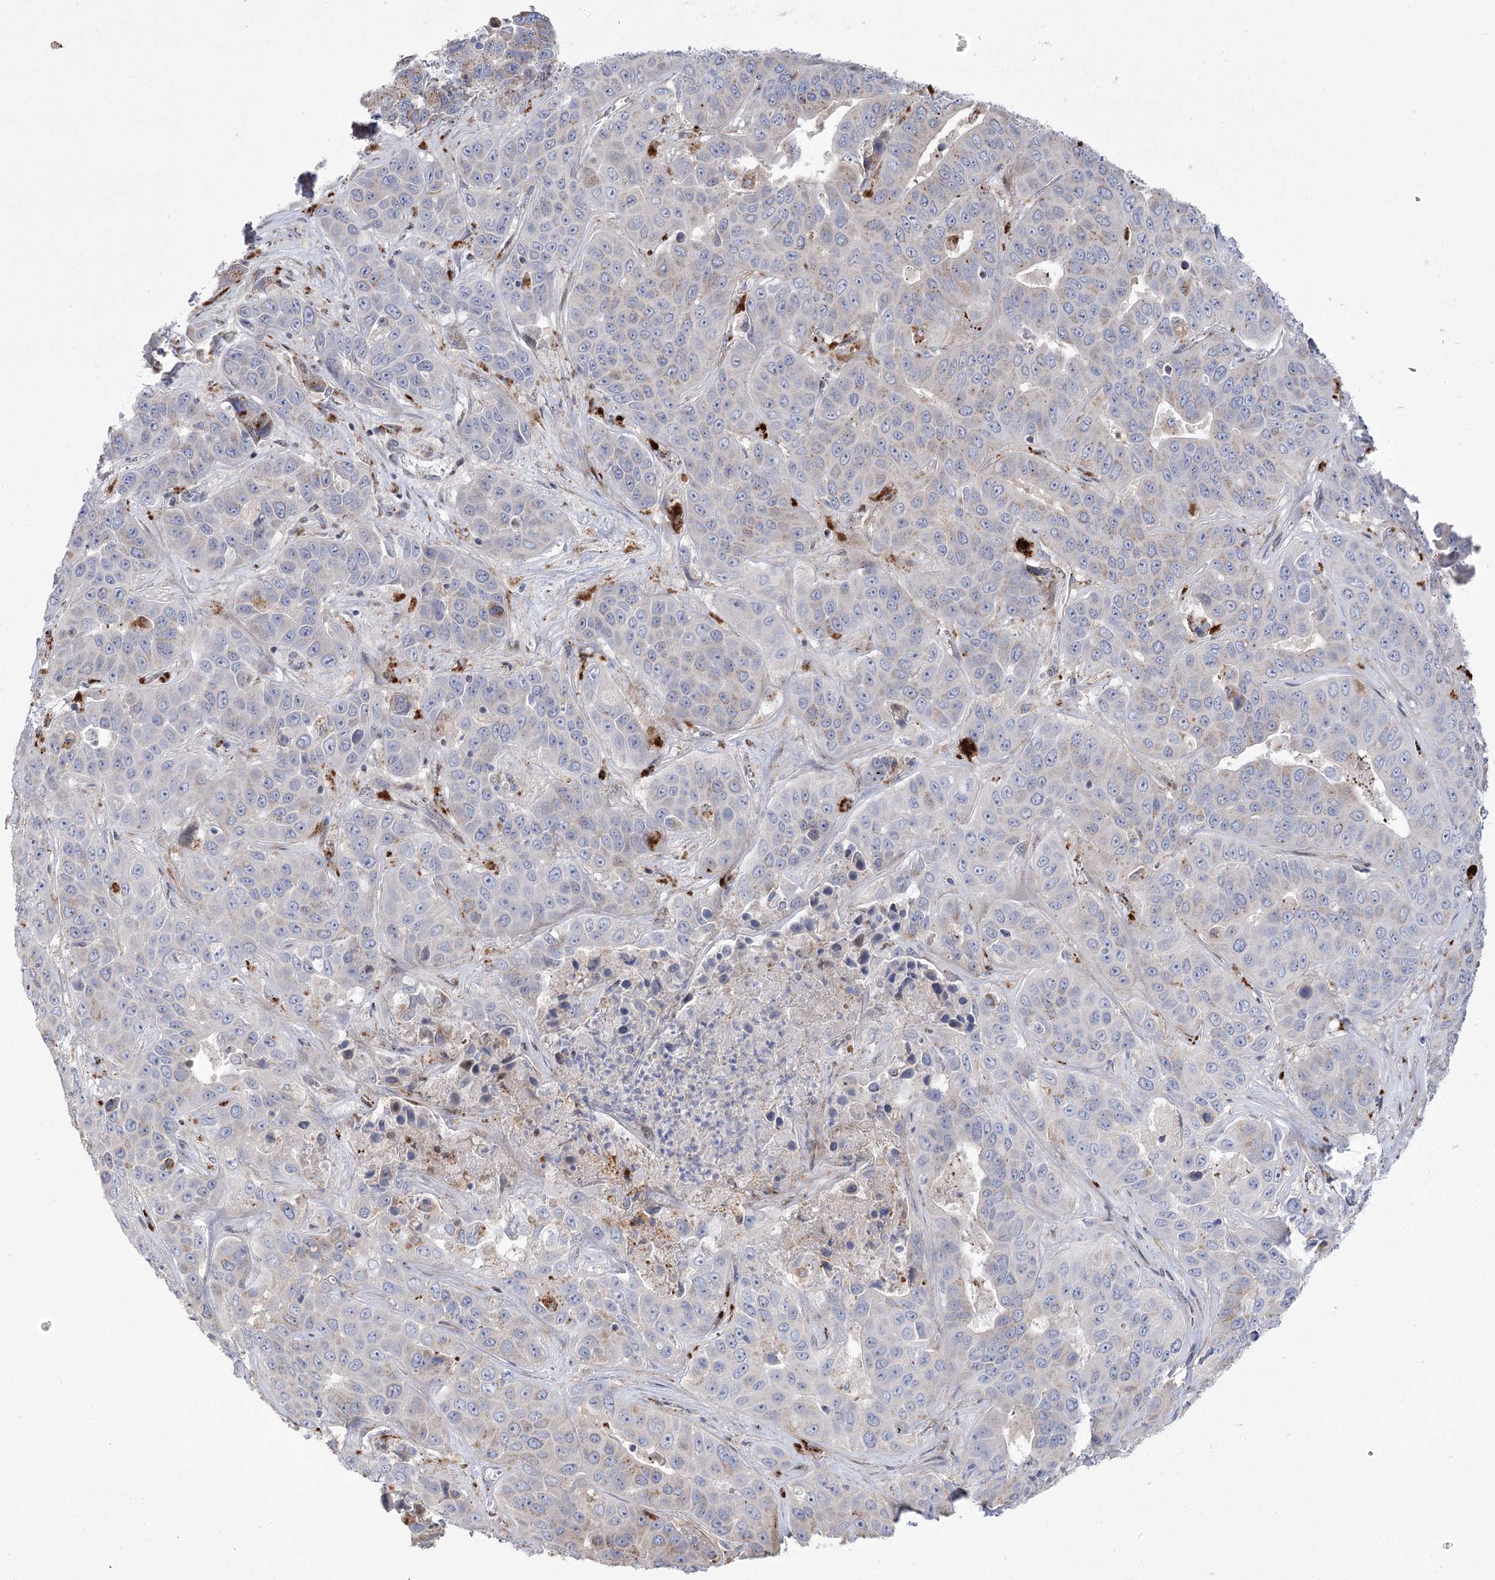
{"staining": {"intensity": "negative", "quantity": "none", "location": "none"}, "tissue": "liver cancer", "cell_type": "Tumor cells", "image_type": "cancer", "snomed": [{"axis": "morphology", "description": "Cholangiocarcinoma"}, {"axis": "topography", "description": "Liver"}], "caption": "DAB (3,3'-diaminobenzidine) immunohistochemical staining of human cholangiocarcinoma (liver) displays no significant positivity in tumor cells. (DAB (3,3'-diaminobenzidine) immunohistochemistry (IHC) visualized using brightfield microscopy, high magnification).", "gene": "NME7", "patient": {"sex": "female", "age": 52}}